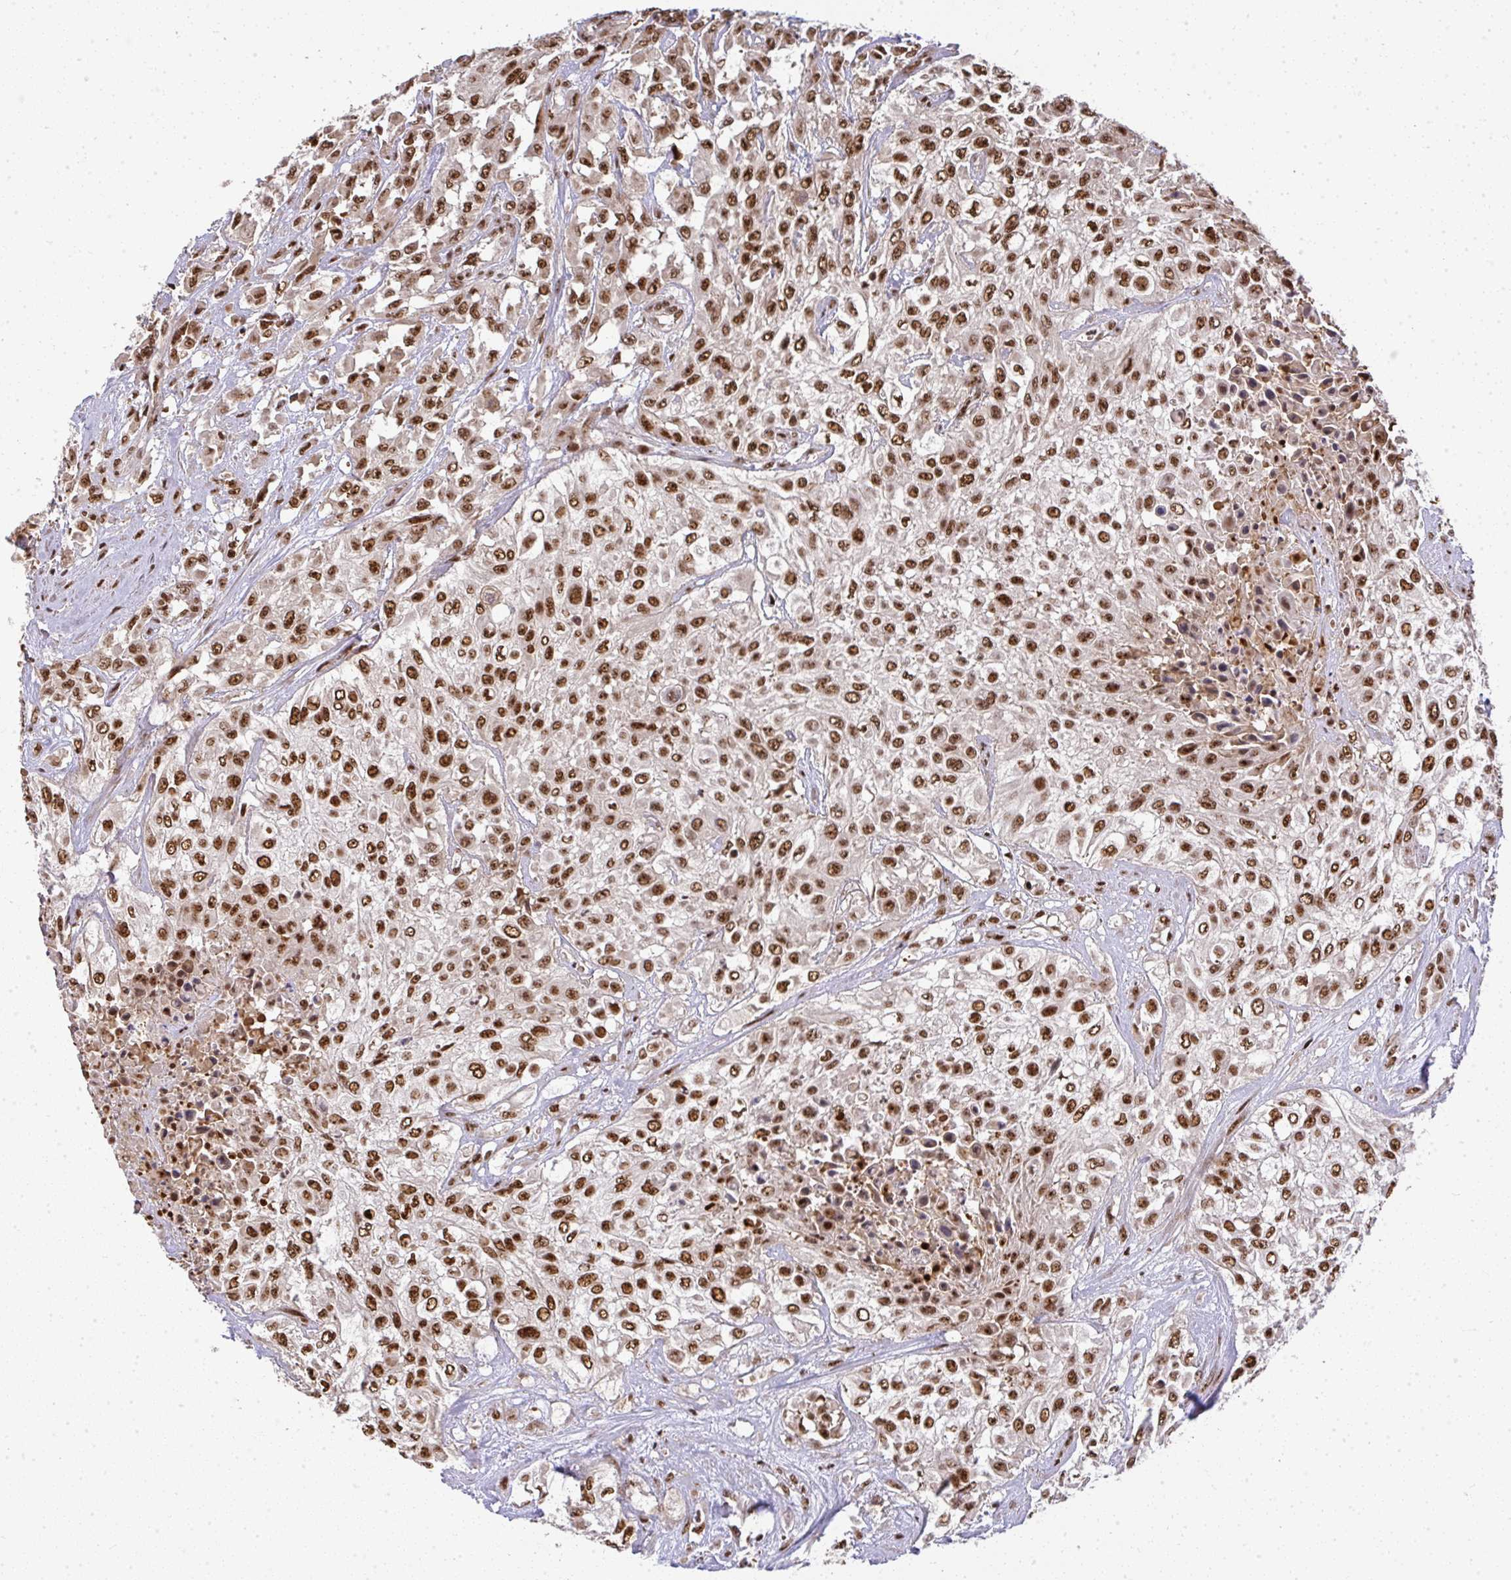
{"staining": {"intensity": "moderate", "quantity": ">75%", "location": "nuclear"}, "tissue": "urothelial cancer", "cell_type": "Tumor cells", "image_type": "cancer", "snomed": [{"axis": "morphology", "description": "Urothelial carcinoma, High grade"}, {"axis": "topography", "description": "Urinary bladder"}], "caption": "A high-resolution micrograph shows immunohistochemistry (IHC) staining of urothelial carcinoma (high-grade), which shows moderate nuclear staining in about >75% of tumor cells.", "gene": "U2AF1", "patient": {"sex": "male", "age": 57}}